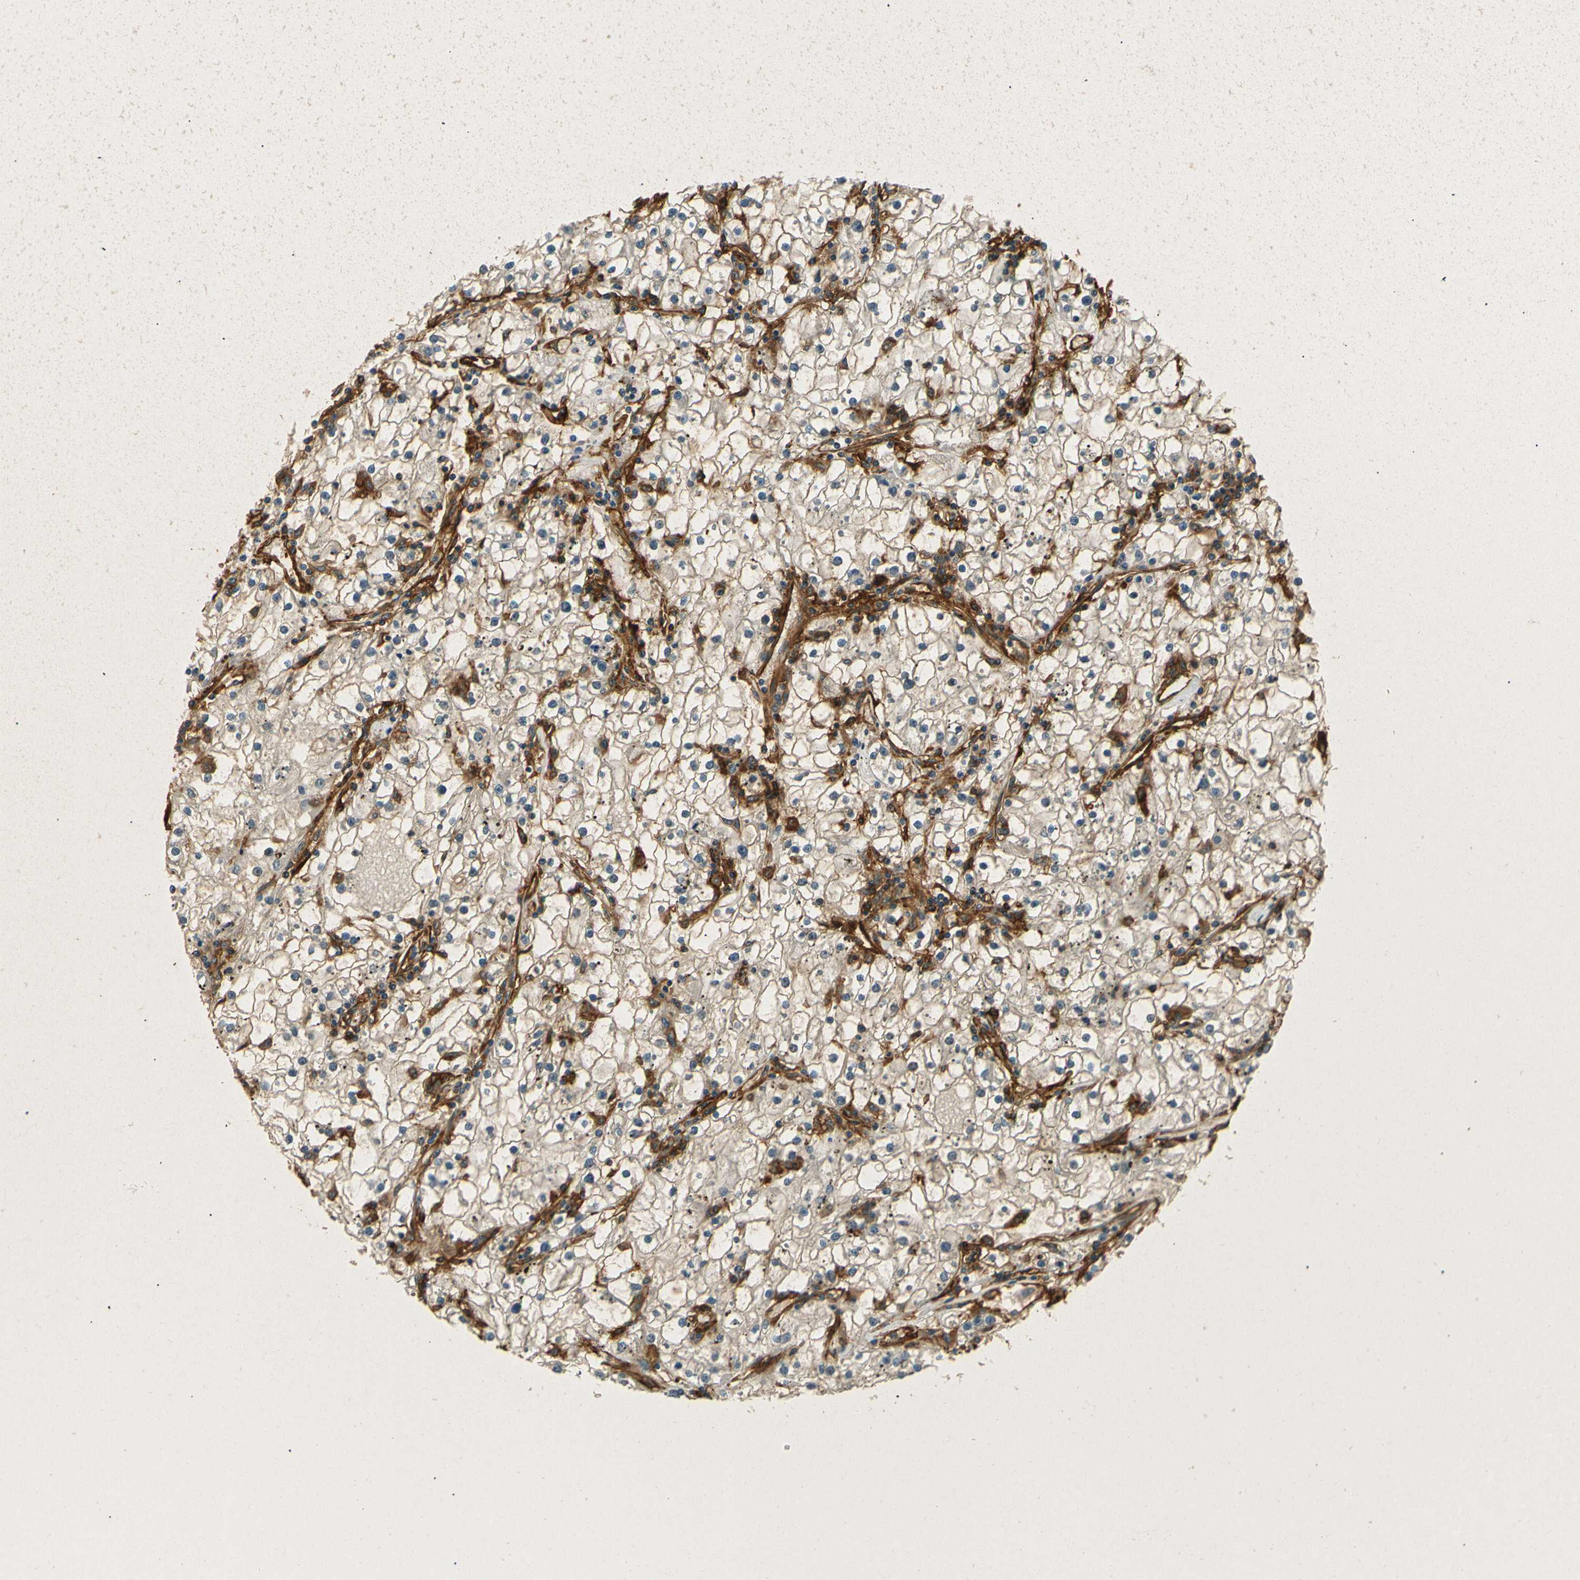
{"staining": {"intensity": "negative", "quantity": "none", "location": "none"}, "tissue": "renal cancer", "cell_type": "Tumor cells", "image_type": "cancer", "snomed": [{"axis": "morphology", "description": "Adenocarcinoma, NOS"}, {"axis": "topography", "description": "Kidney"}], "caption": "Immunohistochemistry (IHC) of renal adenocarcinoma displays no expression in tumor cells.", "gene": "ENTPD1", "patient": {"sex": "male", "age": 56}}